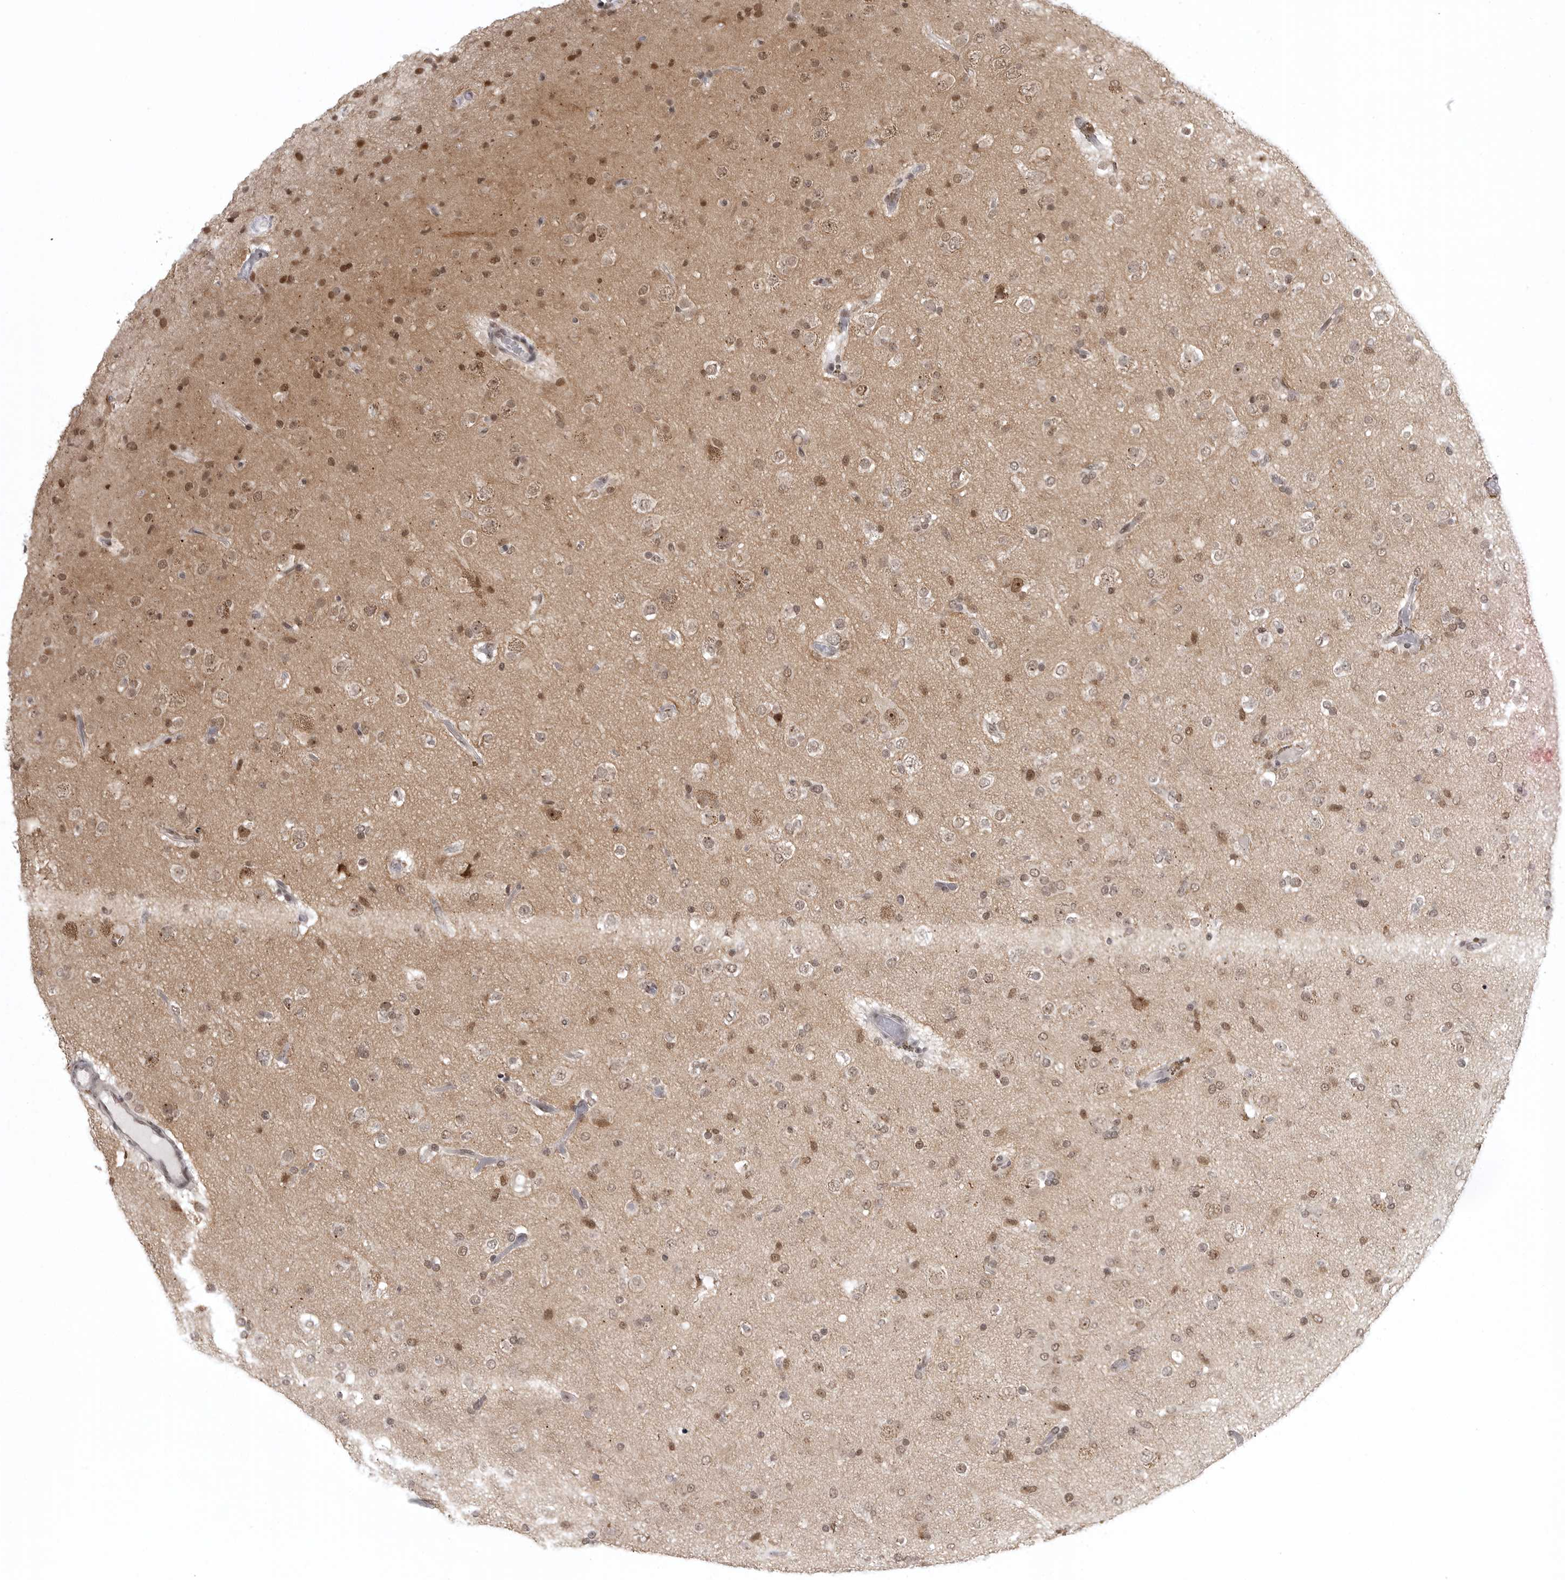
{"staining": {"intensity": "moderate", "quantity": "25%-75%", "location": "nuclear"}, "tissue": "glioma", "cell_type": "Tumor cells", "image_type": "cancer", "snomed": [{"axis": "morphology", "description": "Glioma, malignant, Low grade"}, {"axis": "topography", "description": "Brain"}], "caption": "IHC (DAB) staining of glioma displays moderate nuclear protein expression in approximately 25%-75% of tumor cells. (DAB (3,3'-diaminobenzidine) IHC, brown staining for protein, blue staining for nuclei).", "gene": "PRDM10", "patient": {"sex": "male", "age": 65}}